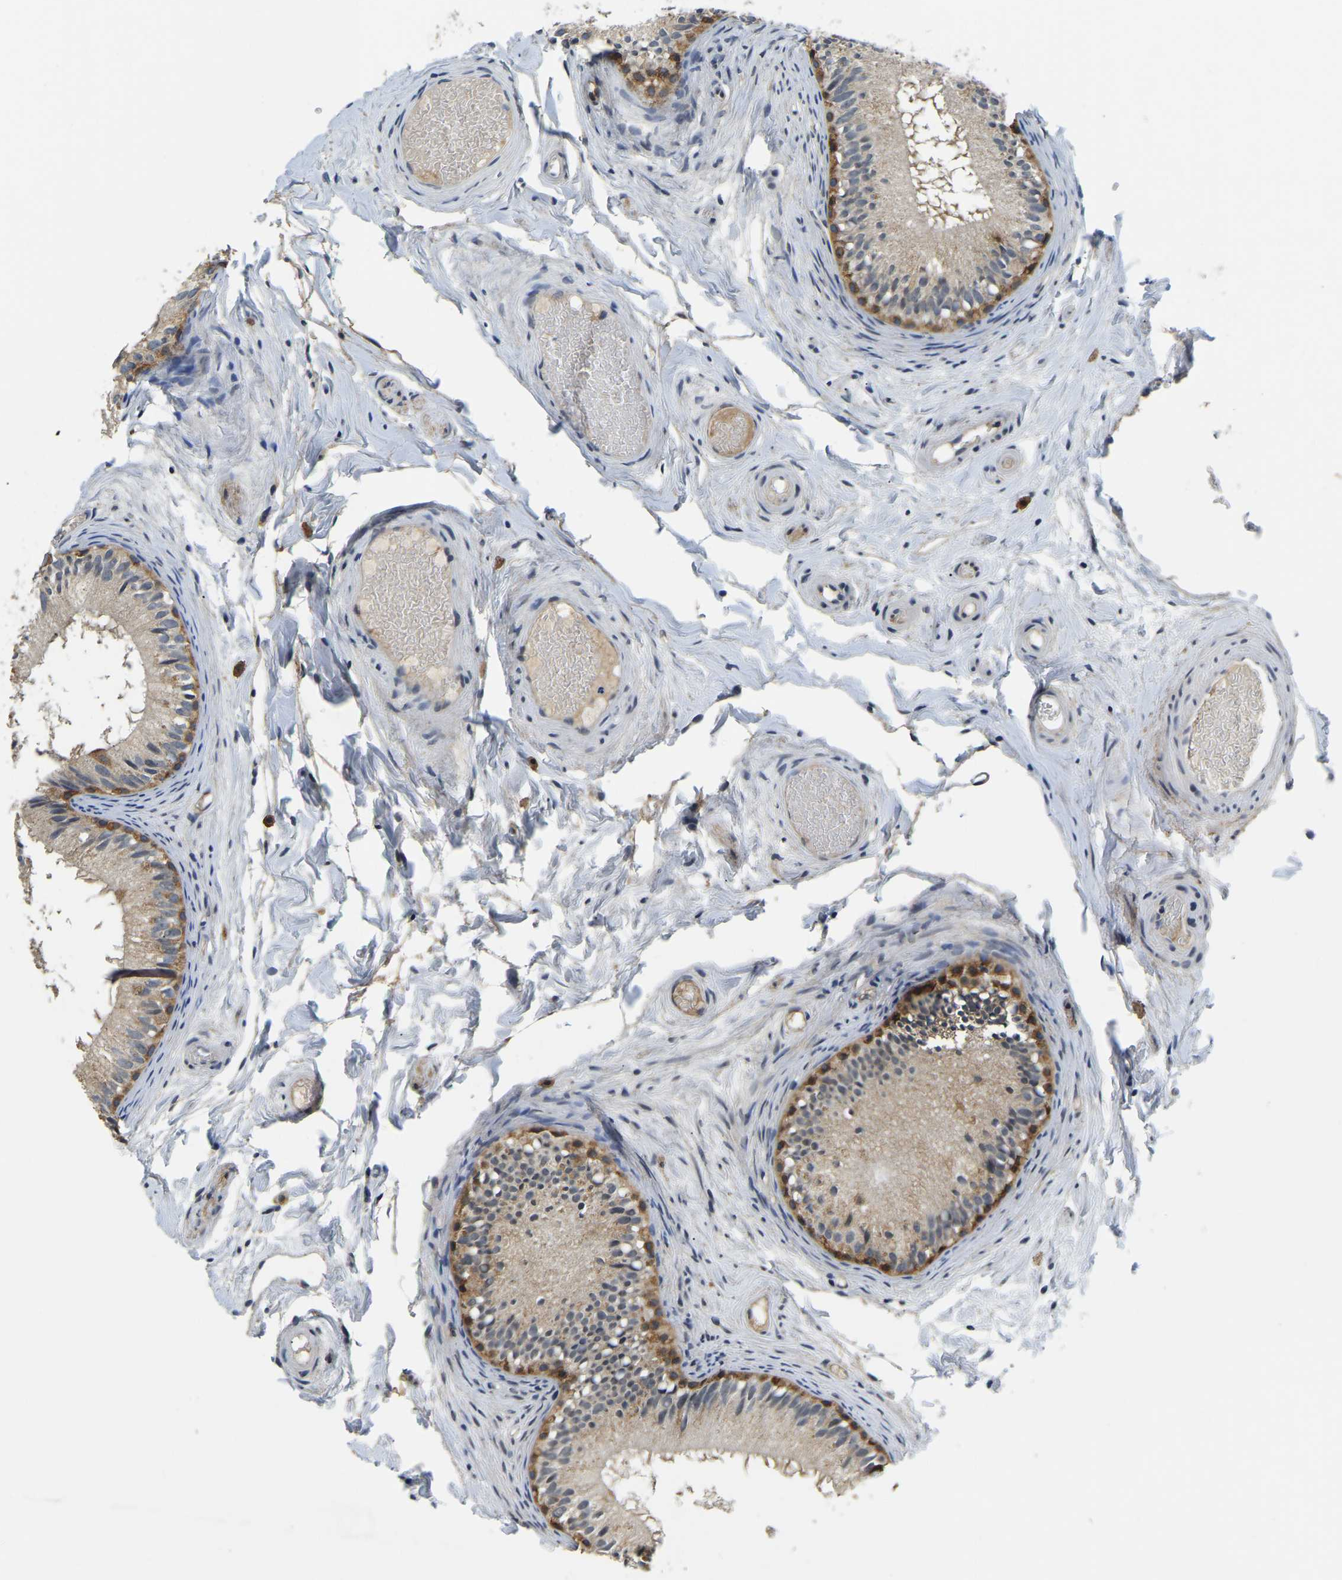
{"staining": {"intensity": "moderate", "quantity": "25%-75%", "location": "cytoplasmic/membranous"}, "tissue": "epididymis", "cell_type": "Glandular cells", "image_type": "normal", "snomed": [{"axis": "morphology", "description": "Normal tissue, NOS"}, {"axis": "topography", "description": "Epididymis"}], "caption": "Moderate cytoplasmic/membranous protein staining is seen in about 25%-75% of glandular cells in epididymis. The staining is performed using DAB (3,3'-diaminobenzidine) brown chromogen to label protein expression. The nuclei are counter-stained blue using hematoxylin.", "gene": "ITGA2", "patient": {"sex": "male", "age": 46}}